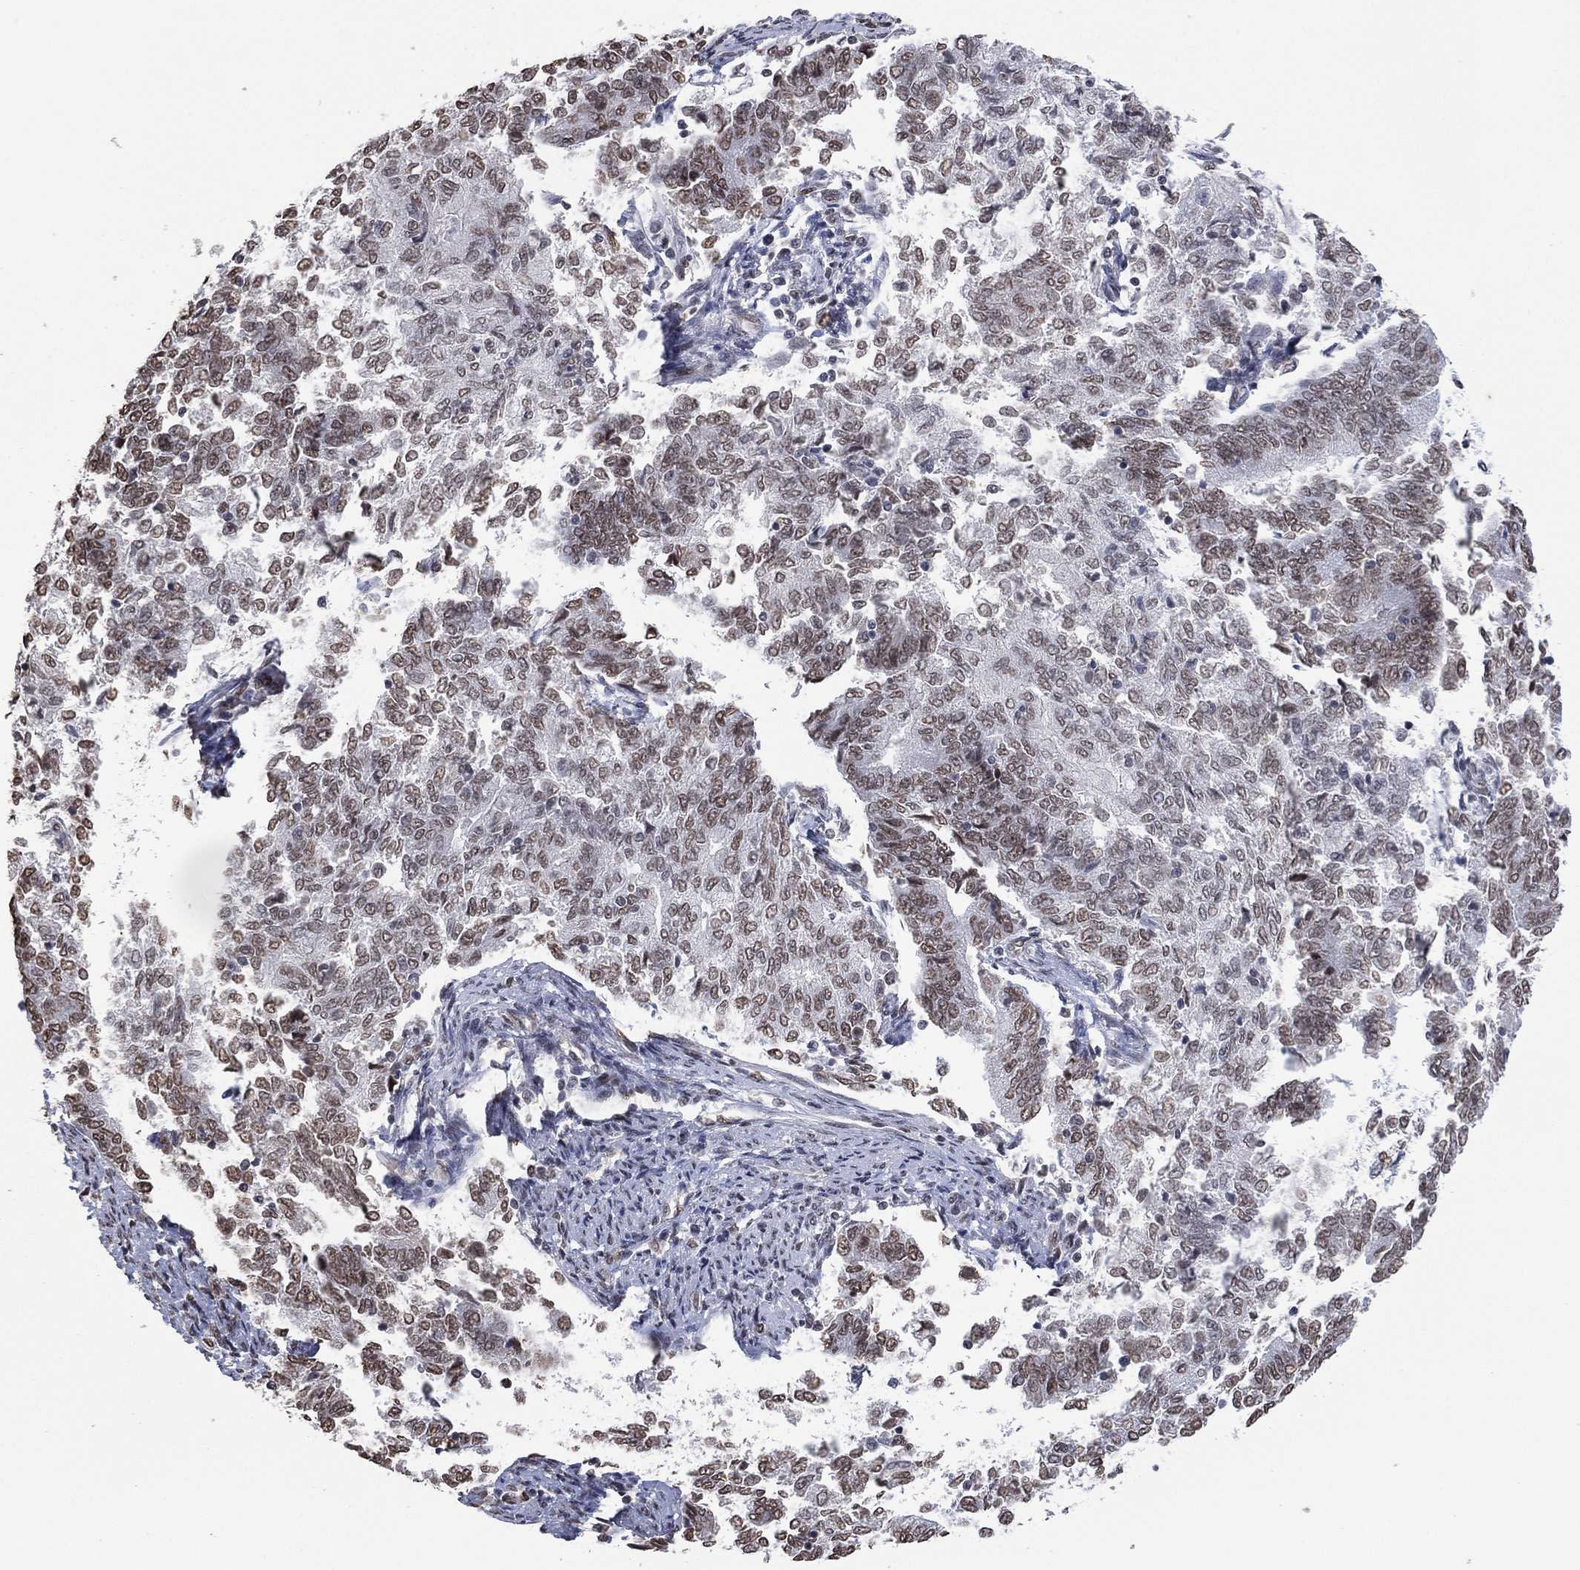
{"staining": {"intensity": "weak", "quantity": "<25%", "location": "nuclear"}, "tissue": "endometrial cancer", "cell_type": "Tumor cells", "image_type": "cancer", "snomed": [{"axis": "morphology", "description": "Adenocarcinoma, NOS"}, {"axis": "topography", "description": "Endometrium"}], "caption": "This histopathology image is of adenocarcinoma (endometrial) stained with immunohistochemistry (IHC) to label a protein in brown with the nuclei are counter-stained blue. There is no positivity in tumor cells.", "gene": "EHMT1", "patient": {"sex": "female", "age": 65}}